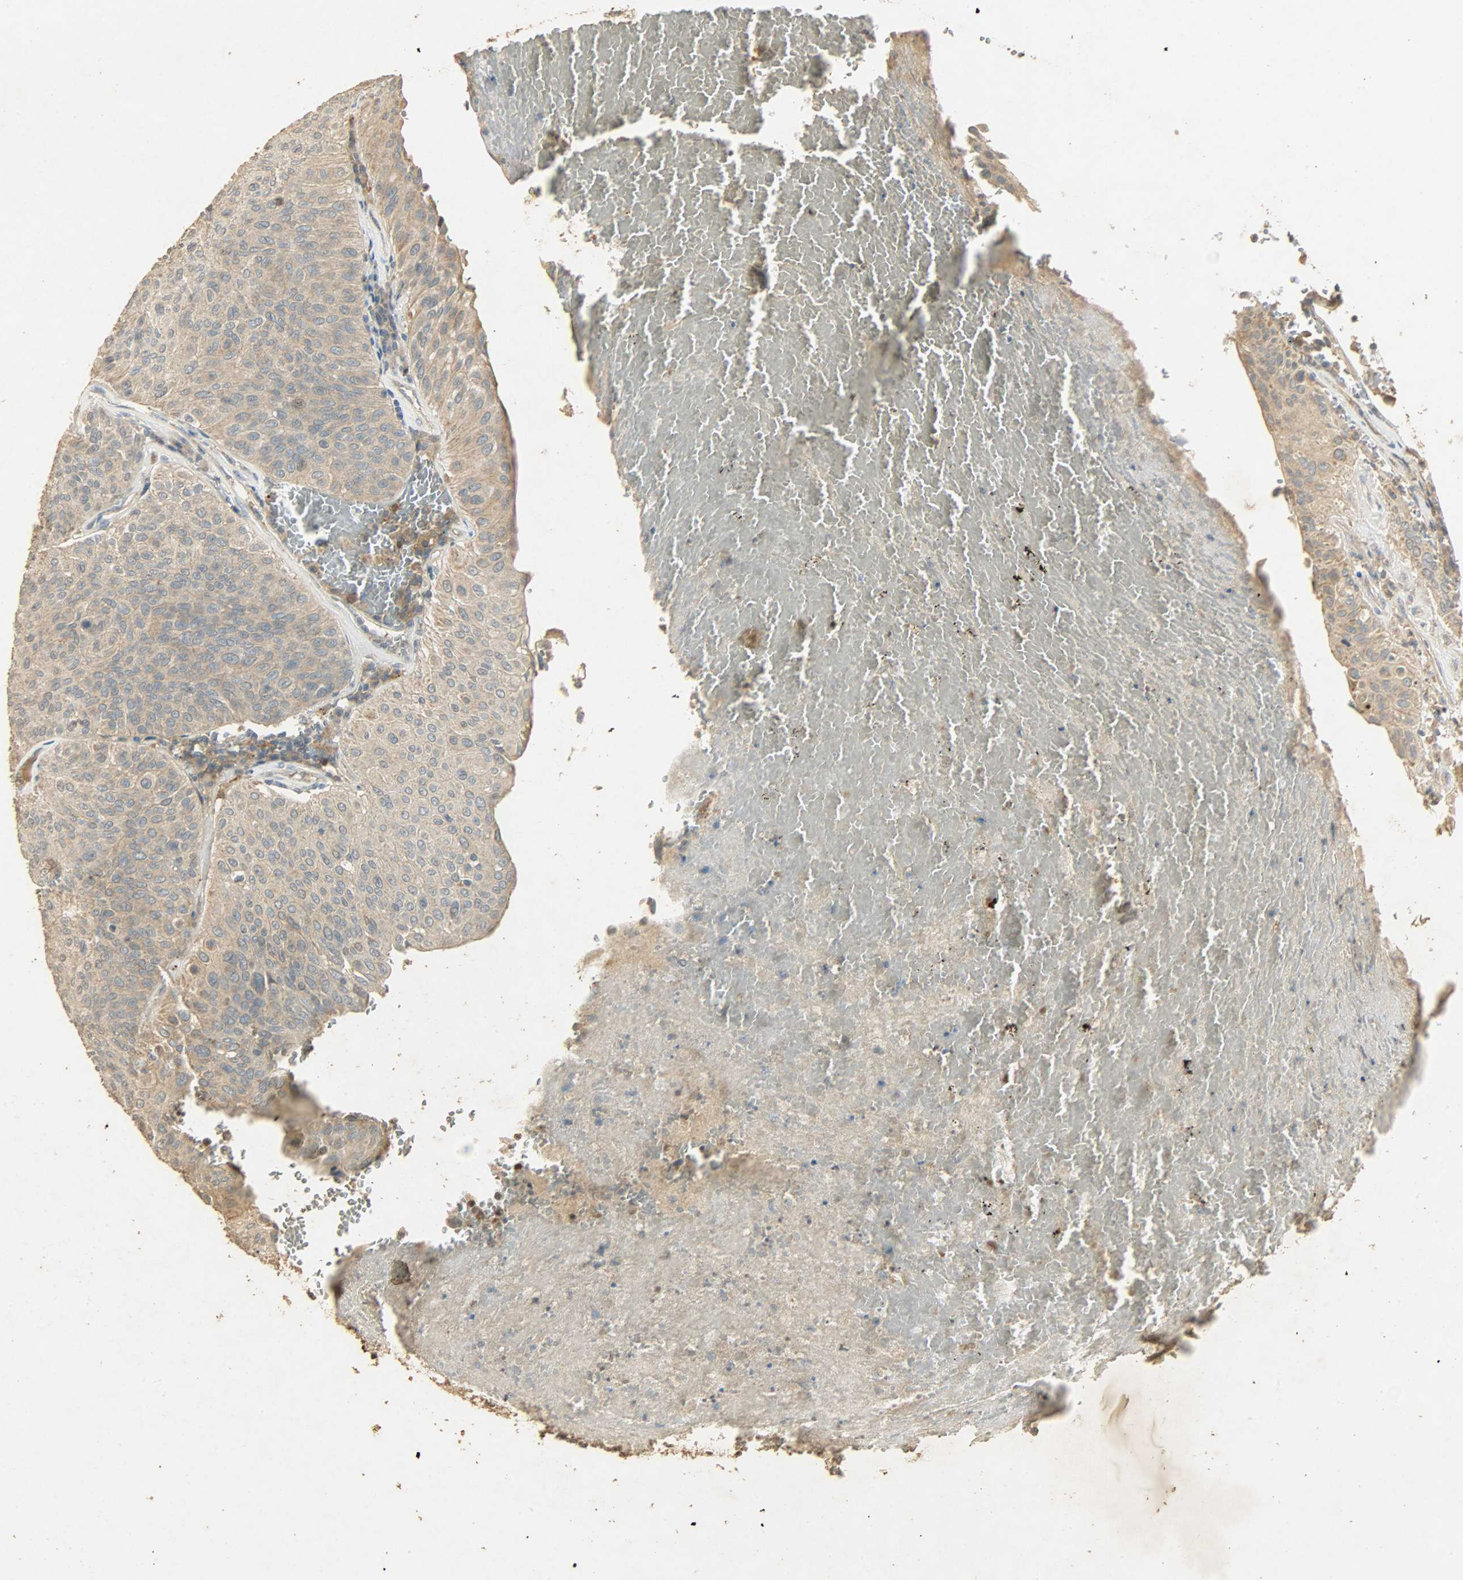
{"staining": {"intensity": "weak", "quantity": ">75%", "location": "cytoplasmic/membranous"}, "tissue": "urothelial cancer", "cell_type": "Tumor cells", "image_type": "cancer", "snomed": [{"axis": "morphology", "description": "Urothelial carcinoma, High grade"}, {"axis": "topography", "description": "Urinary bladder"}], "caption": "Immunohistochemistry histopathology image of urothelial cancer stained for a protein (brown), which demonstrates low levels of weak cytoplasmic/membranous staining in about >75% of tumor cells.", "gene": "ATP2B1", "patient": {"sex": "male", "age": 66}}